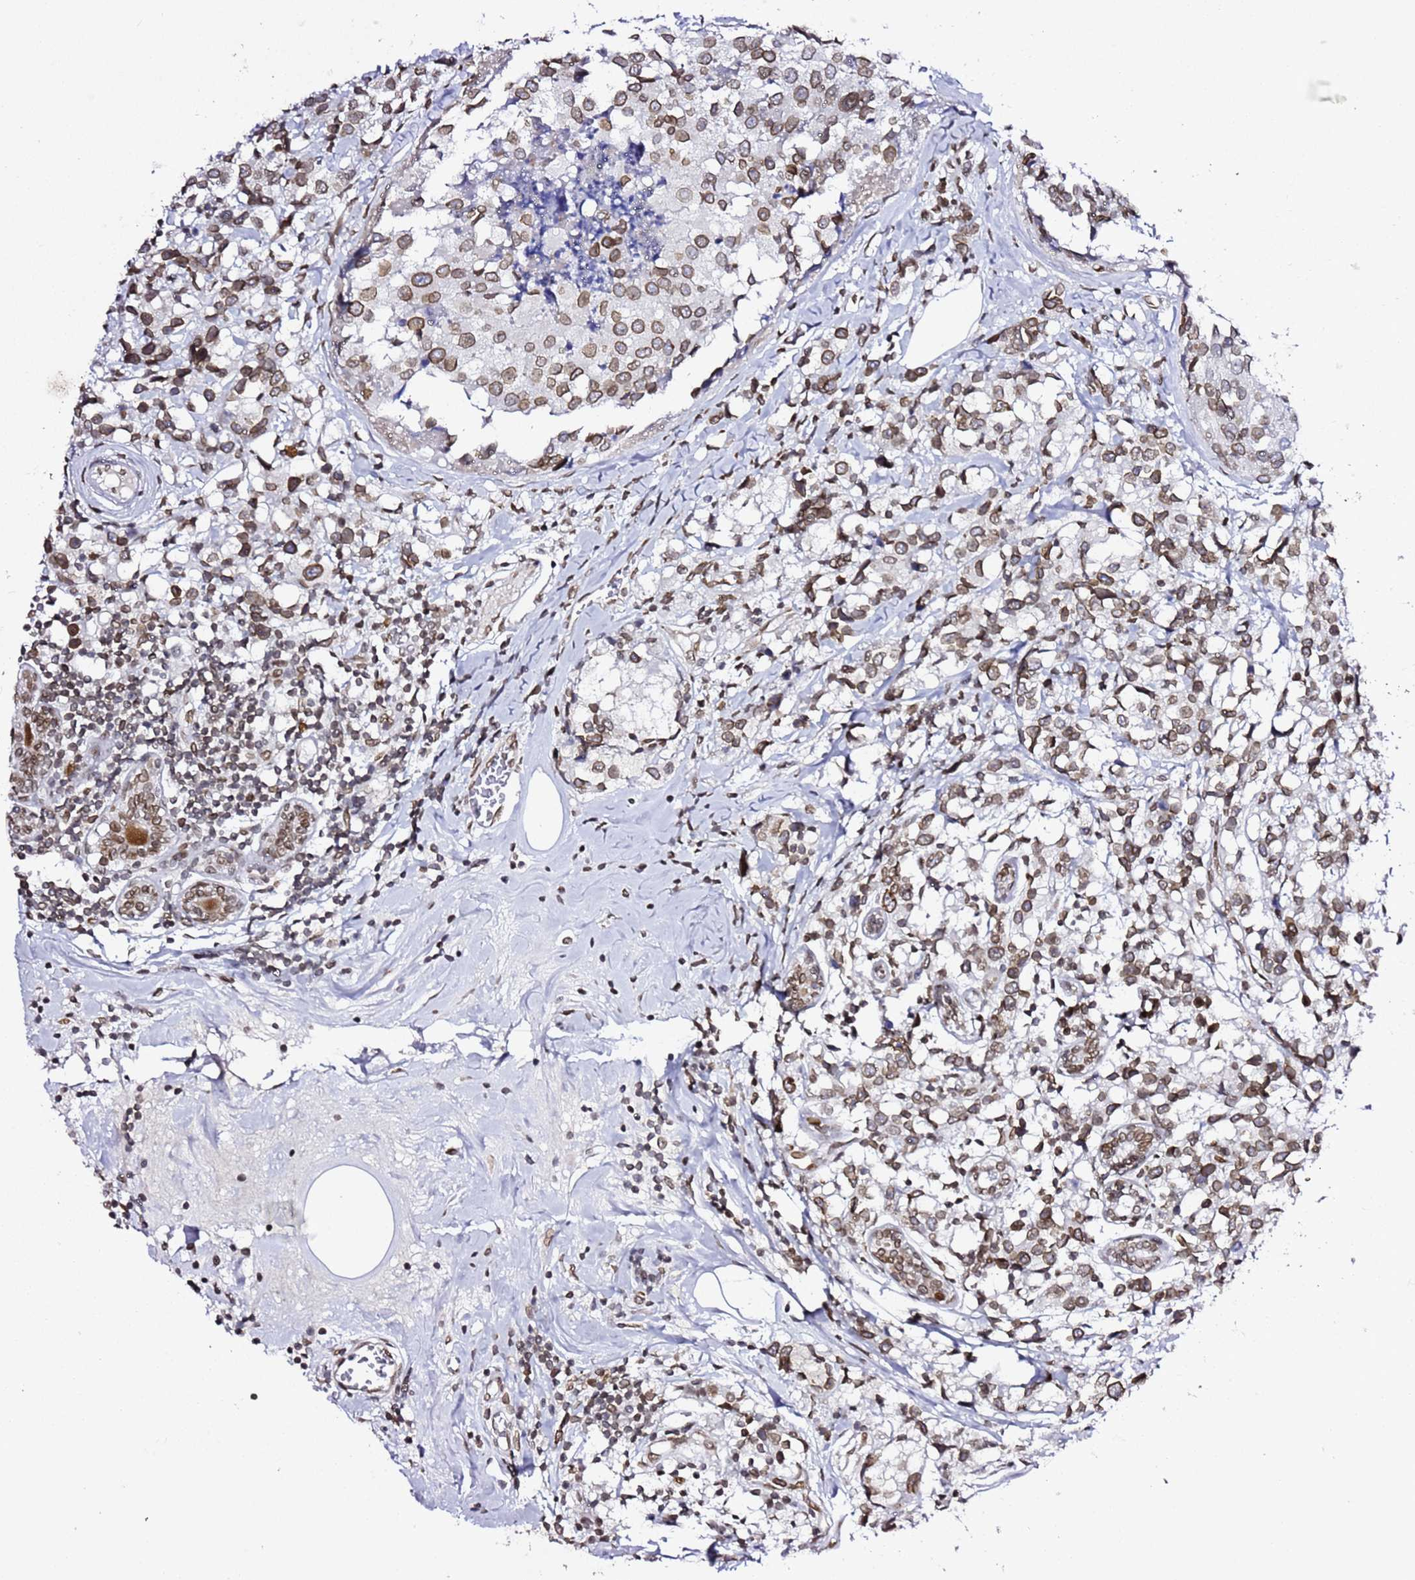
{"staining": {"intensity": "moderate", "quantity": ">75%", "location": "cytoplasmic/membranous,nuclear"}, "tissue": "breast cancer", "cell_type": "Tumor cells", "image_type": "cancer", "snomed": [{"axis": "morphology", "description": "Lobular carcinoma"}, {"axis": "topography", "description": "Breast"}], "caption": "Protein expression analysis of human breast lobular carcinoma reveals moderate cytoplasmic/membranous and nuclear positivity in approximately >75% of tumor cells.", "gene": "POU6F1", "patient": {"sex": "female", "age": 59}}